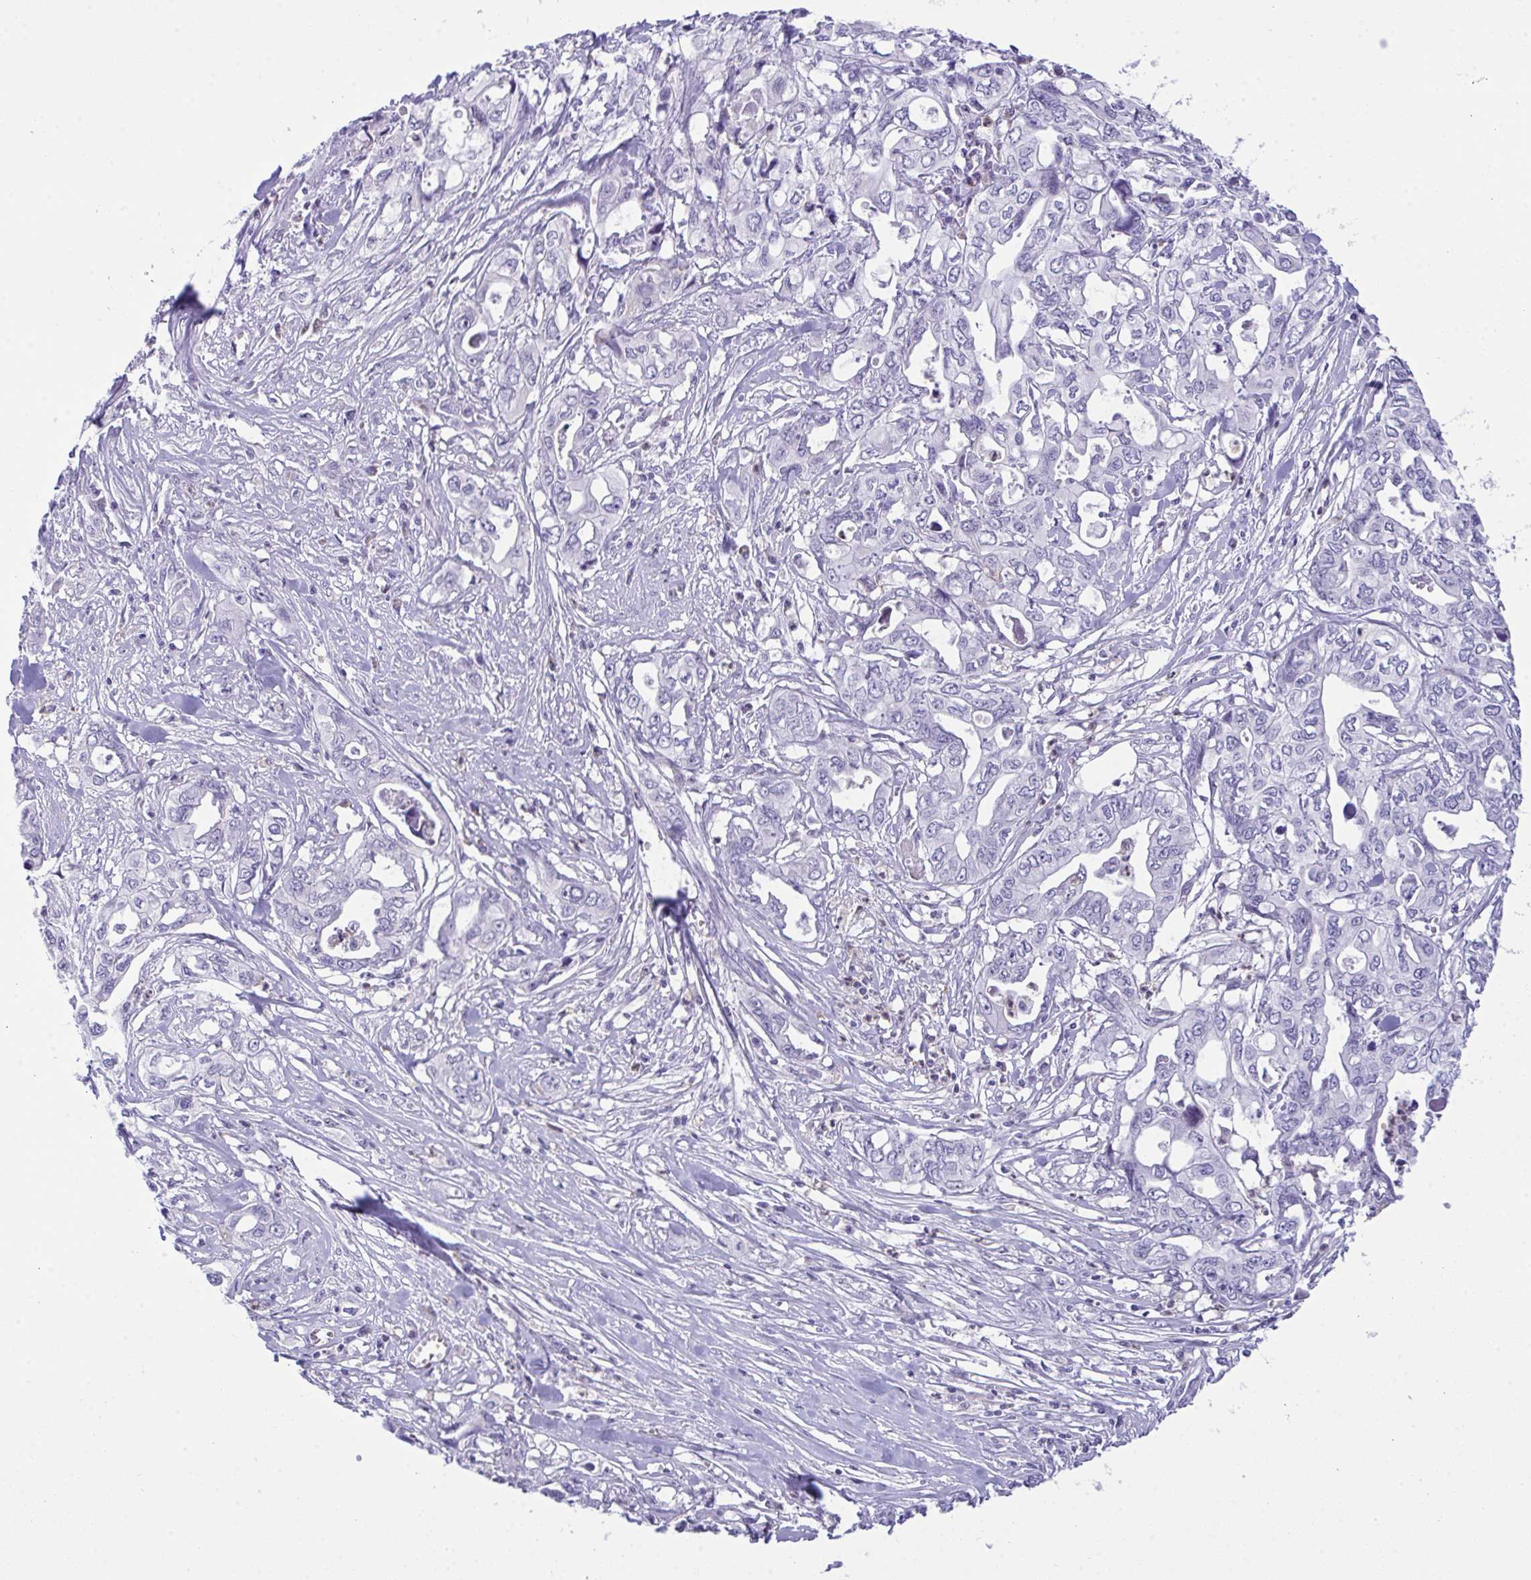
{"staining": {"intensity": "negative", "quantity": "none", "location": "none"}, "tissue": "pancreatic cancer", "cell_type": "Tumor cells", "image_type": "cancer", "snomed": [{"axis": "morphology", "description": "Adenocarcinoma, NOS"}, {"axis": "topography", "description": "Pancreas"}], "caption": "The micrograph displays no significant positivity in tumor cells of pancreatic adenocarcinoma.", "gene": "PLA2G12B", "patient": {"sex": "male", "age": 68}}